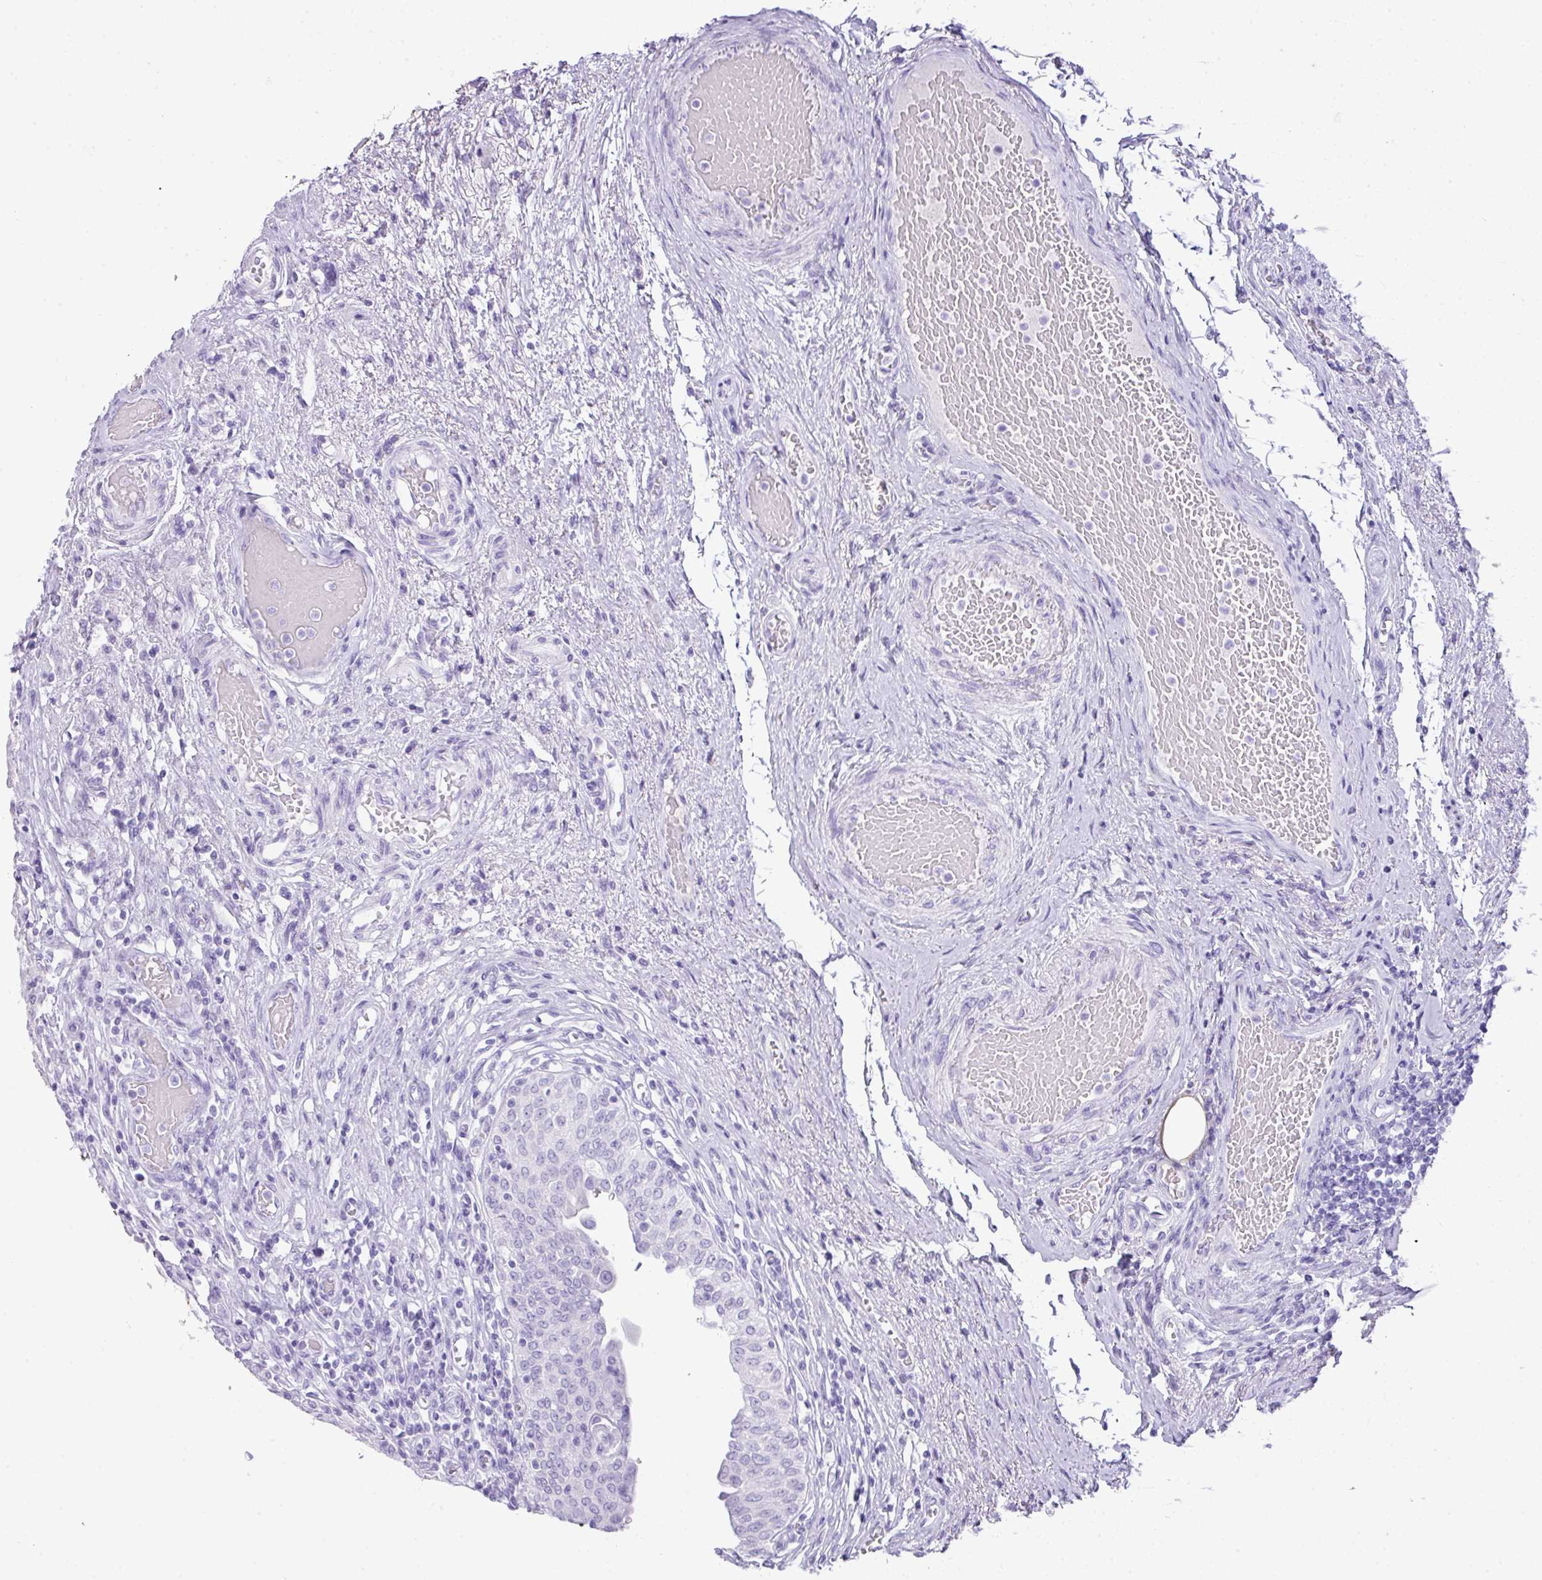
{"staining": {"intensity": "negative", "quantity": "none", "location": "none"}, "tissue": "urinary bladder", "cell_type": "Urothelial cells", "image_type": "normal", "snomed": [{"axis": "morphology", "description": "Normal tissue, NOS"}, {"axis": "topography", "description": "Urinary bladder"}], "caption": "This photomicrograph is of unremarkable urinary bladder stained with immunohistochemistry (IHC) to label a protein in brown with the nuclei are counter-stained blue. There is no positivity in urothelial cells.", "gene": "TNP1", "patient": {"sex": "male", "age": 71}}